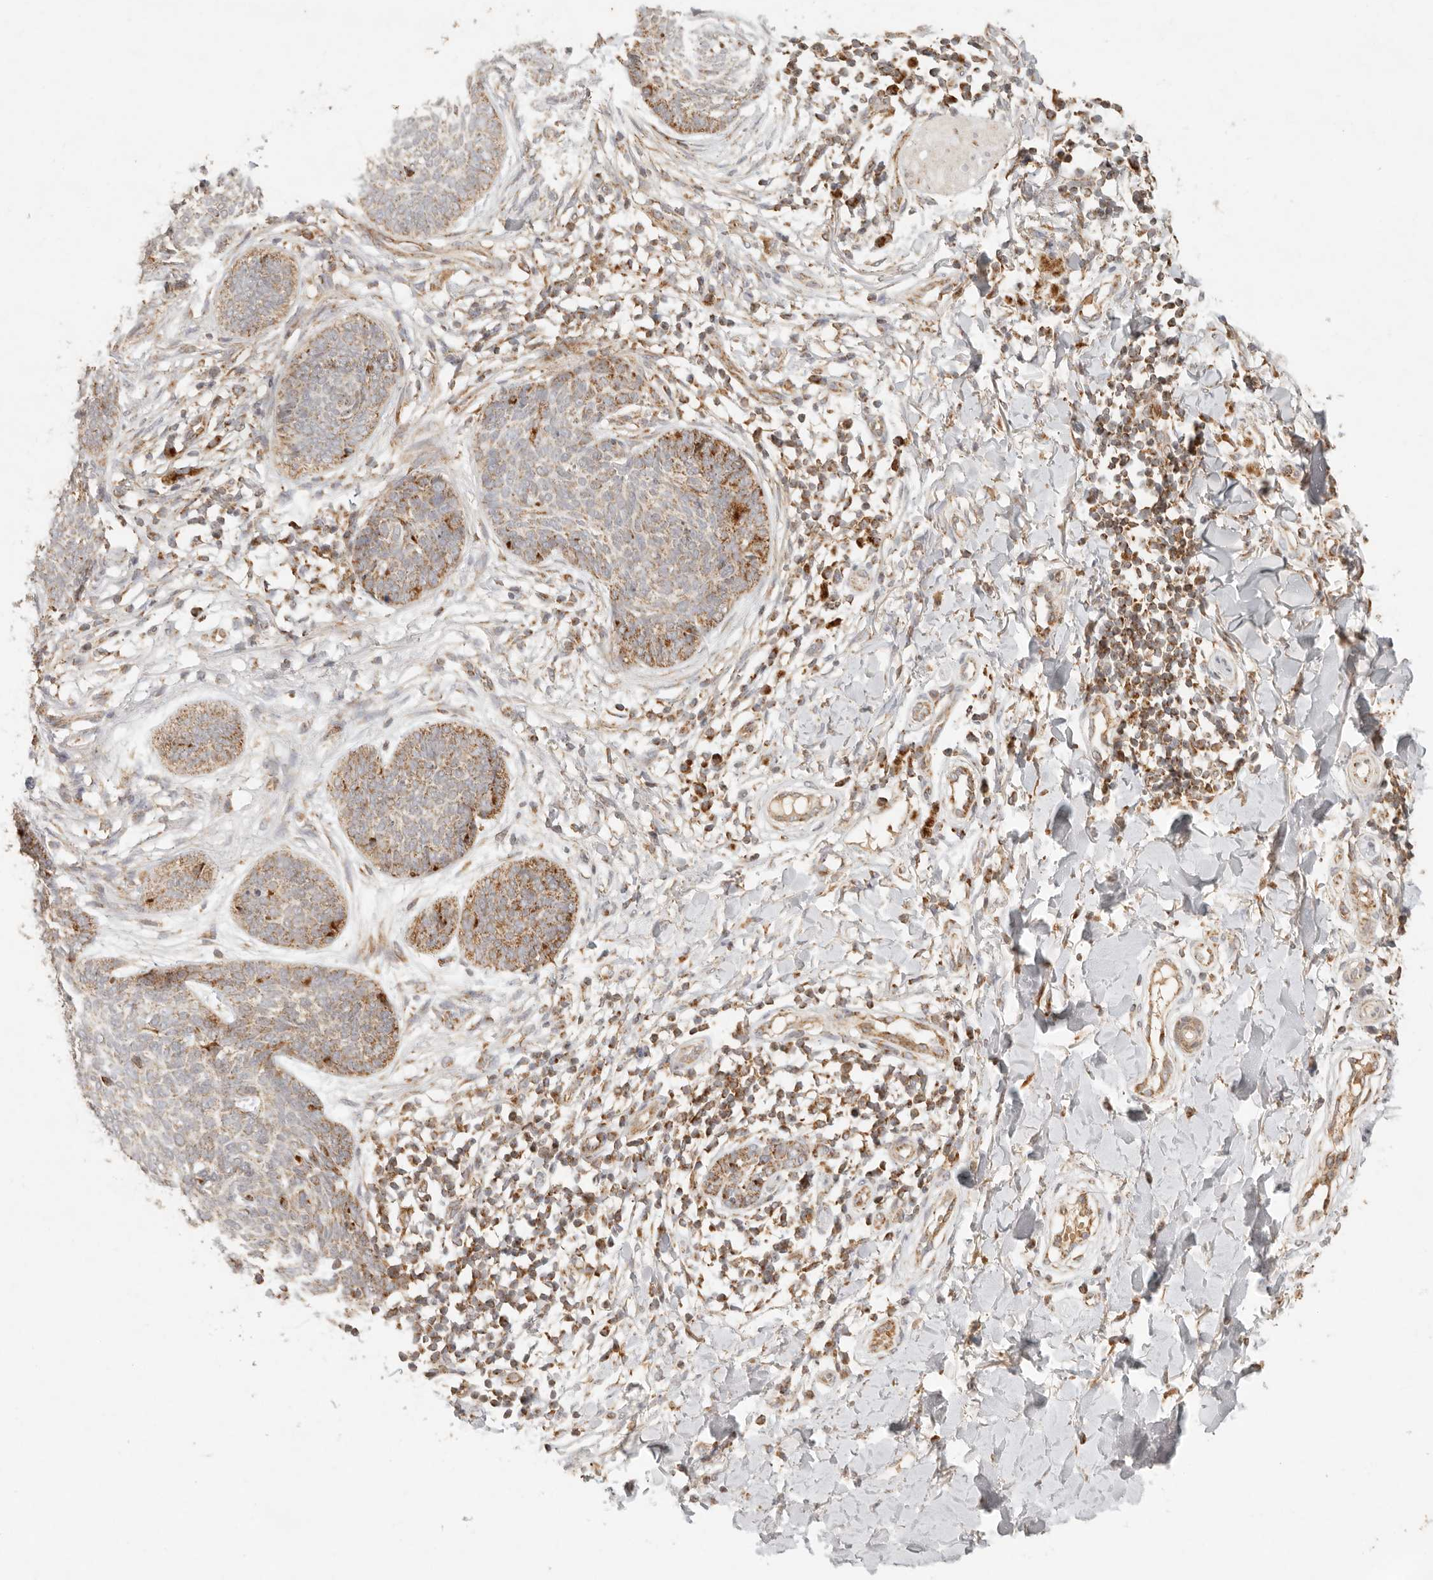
{"staining": {"intensity": "moderate", "quantity": "<25%", "location": "cytoplasmic/membranous"}, "tissue": "skin cancer", "cell_type": "Tumor cells", "image_type": "cancer", "snomed": [{"axis": "morphology", "description": "Basal cell carcinoma"}, {"axis": "topography", "description": "Skin"}], "caption": "An image of basal cell carcinoma (skin) stained for a protein demonstrates moderate cytoplasmic/membranous brown staining in tumor cells.", "gene": "MRPL55", "patient": {"sex": "female", "age": 64}}